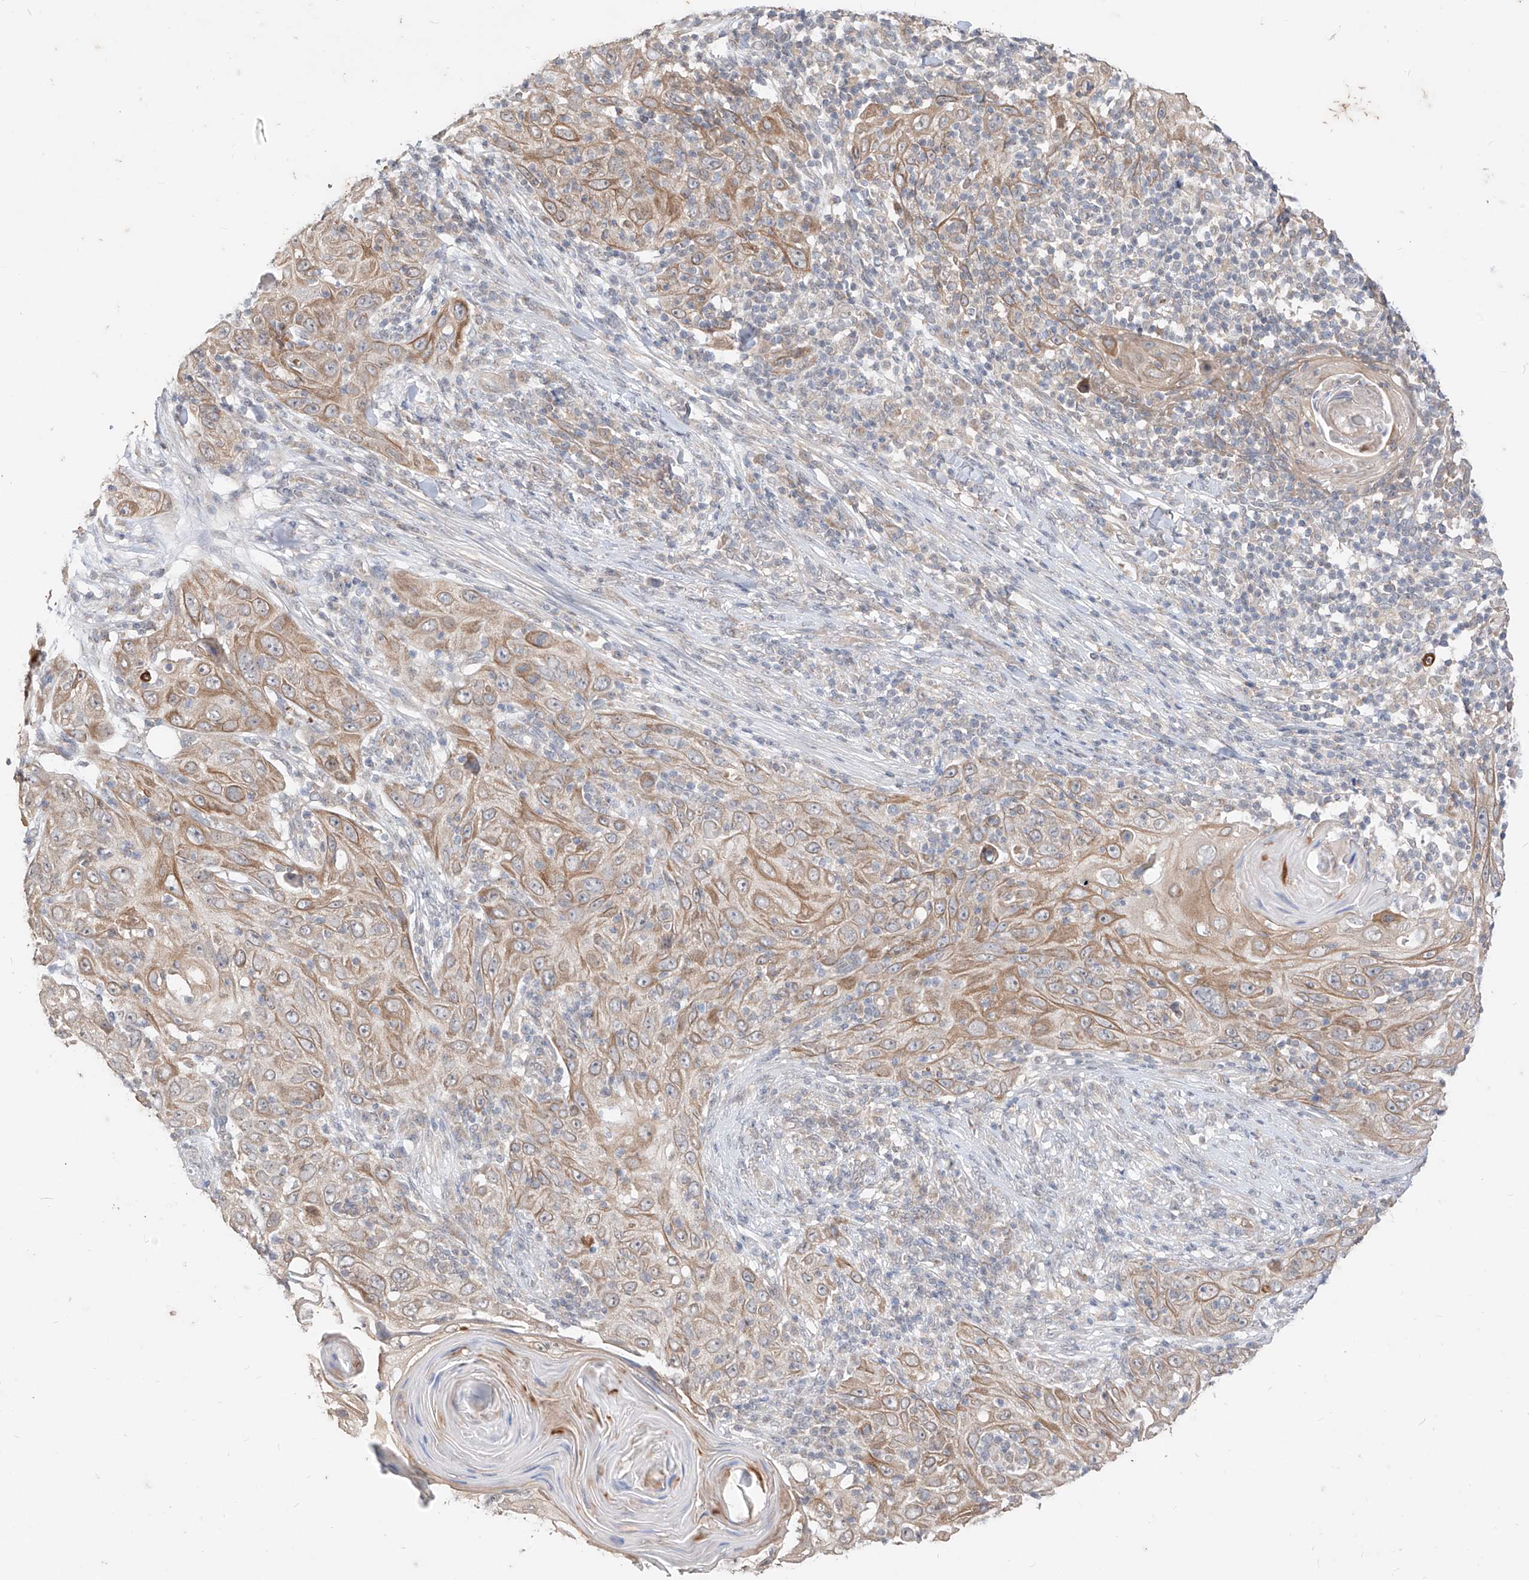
{"staining": {"intensity": "weak", "quantity": ">75%", "location": "cytoplasmic/membranous"}, "tissue": "skin cancer", "cell_type": "Tumor cells", "image_type": "cancer", "snomed": [{"axis": "morphology", "description": "Squamous cell carcinoma, NOS"}, {"axis": "topography", "description": "Skin"}], "caption": "DAB immunohistochemical staining of human squamous cell carcinoma (skin) shows weak cytoplasmic/membranous protein staining in about >75% of tumor cells. Immunohistochemistry (ihc) stains the protein of interest in brown and the nuclei are stained blue.", "gene": "MTUS2", "patient": {"sex": "female", "age": 88}}